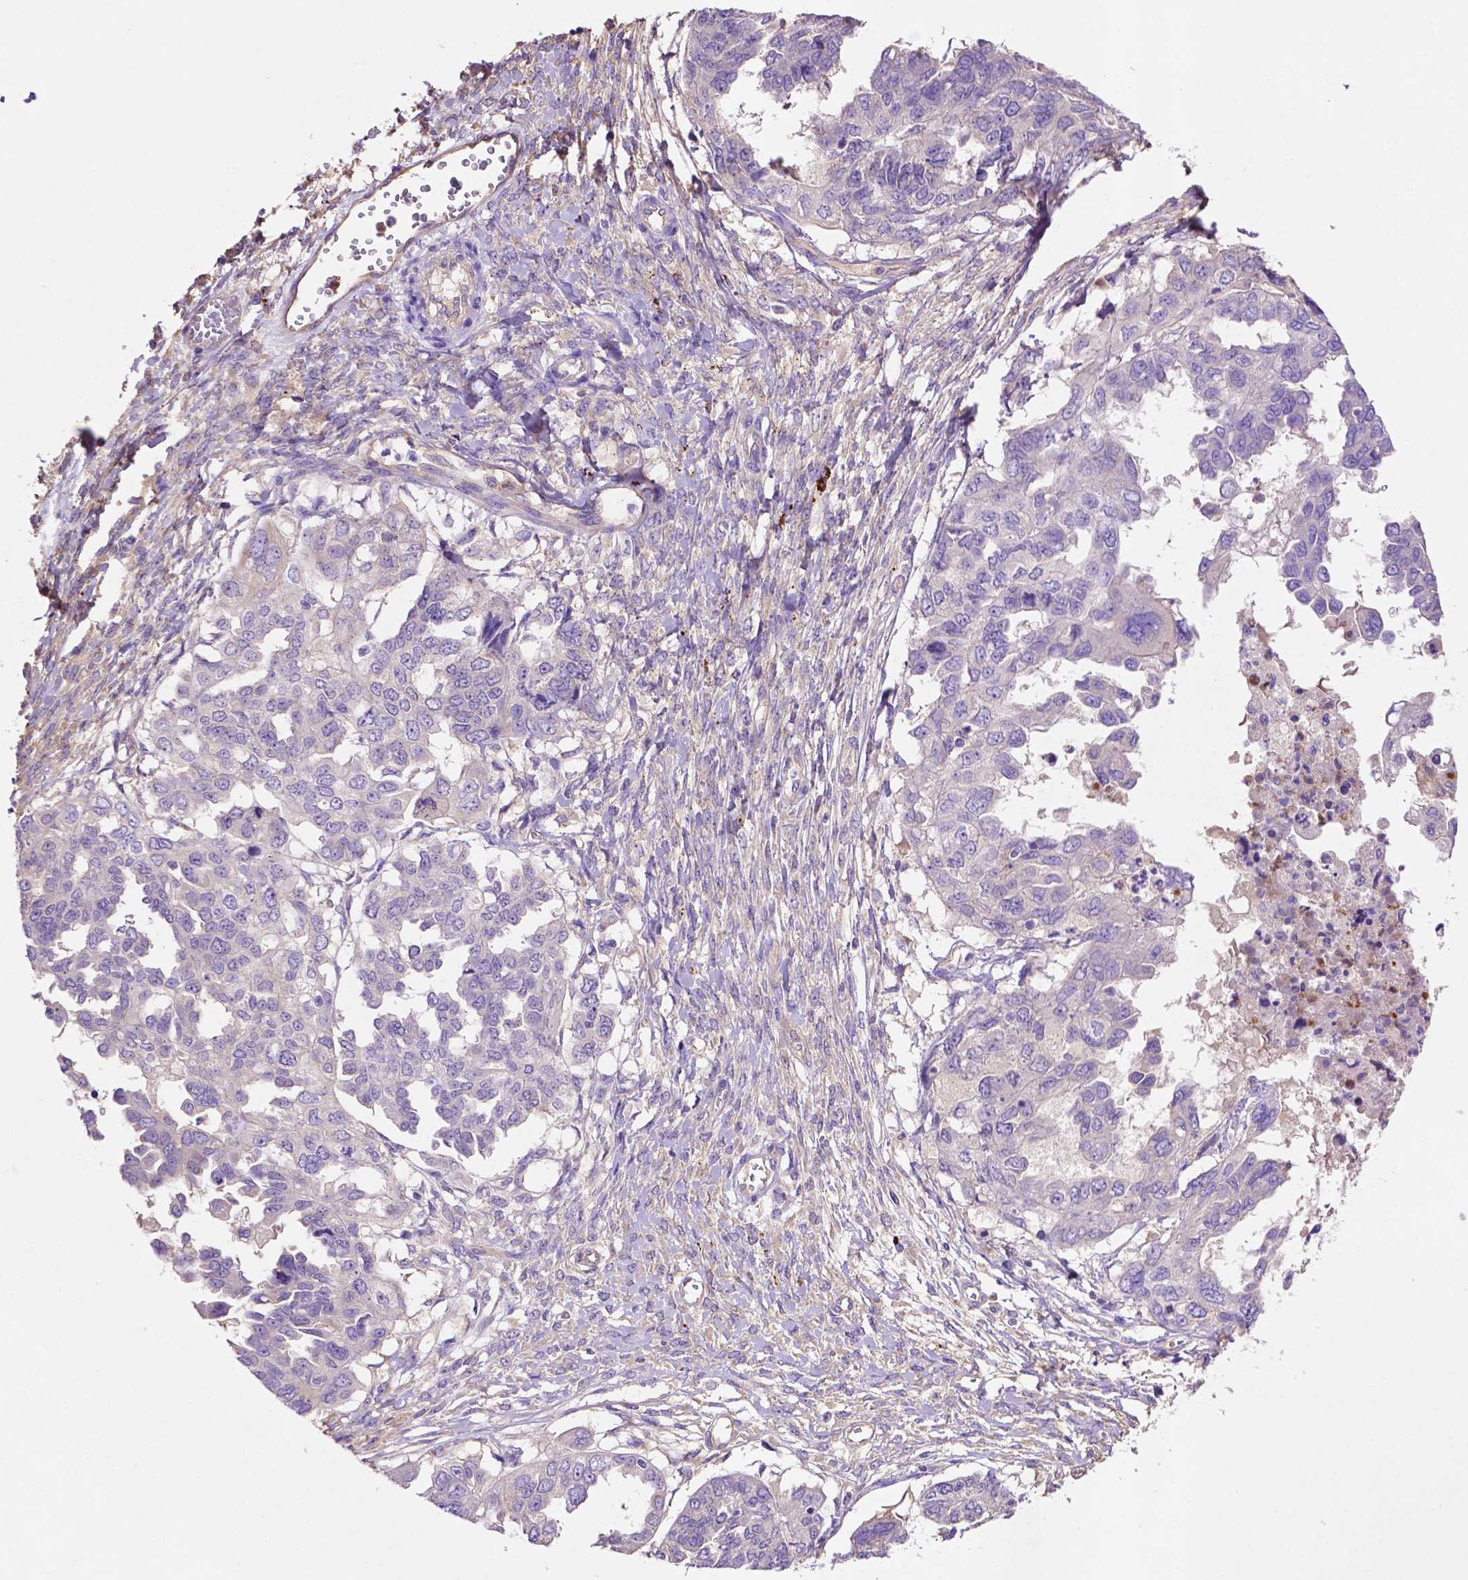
{"staining": {"intensity": "negative", "quantity": "none", "location": "none"}, "tissue": "ovarian cancer", "cell_type": "Tumor cells", "image_type": "cancer", "snomed": [{"axis": "morphology", "description": "Cystadenocarcinoma, serous, NOS"}, {"axis": "topography", "description": "Ovary"}], "caption": "A photomicrograph of human ovarian cancer (serous cystadenocarcinoma) is negative for staining in tumor cells.", "gene": "GDPD5", "patient": {"sex": "female", "age": 53}}